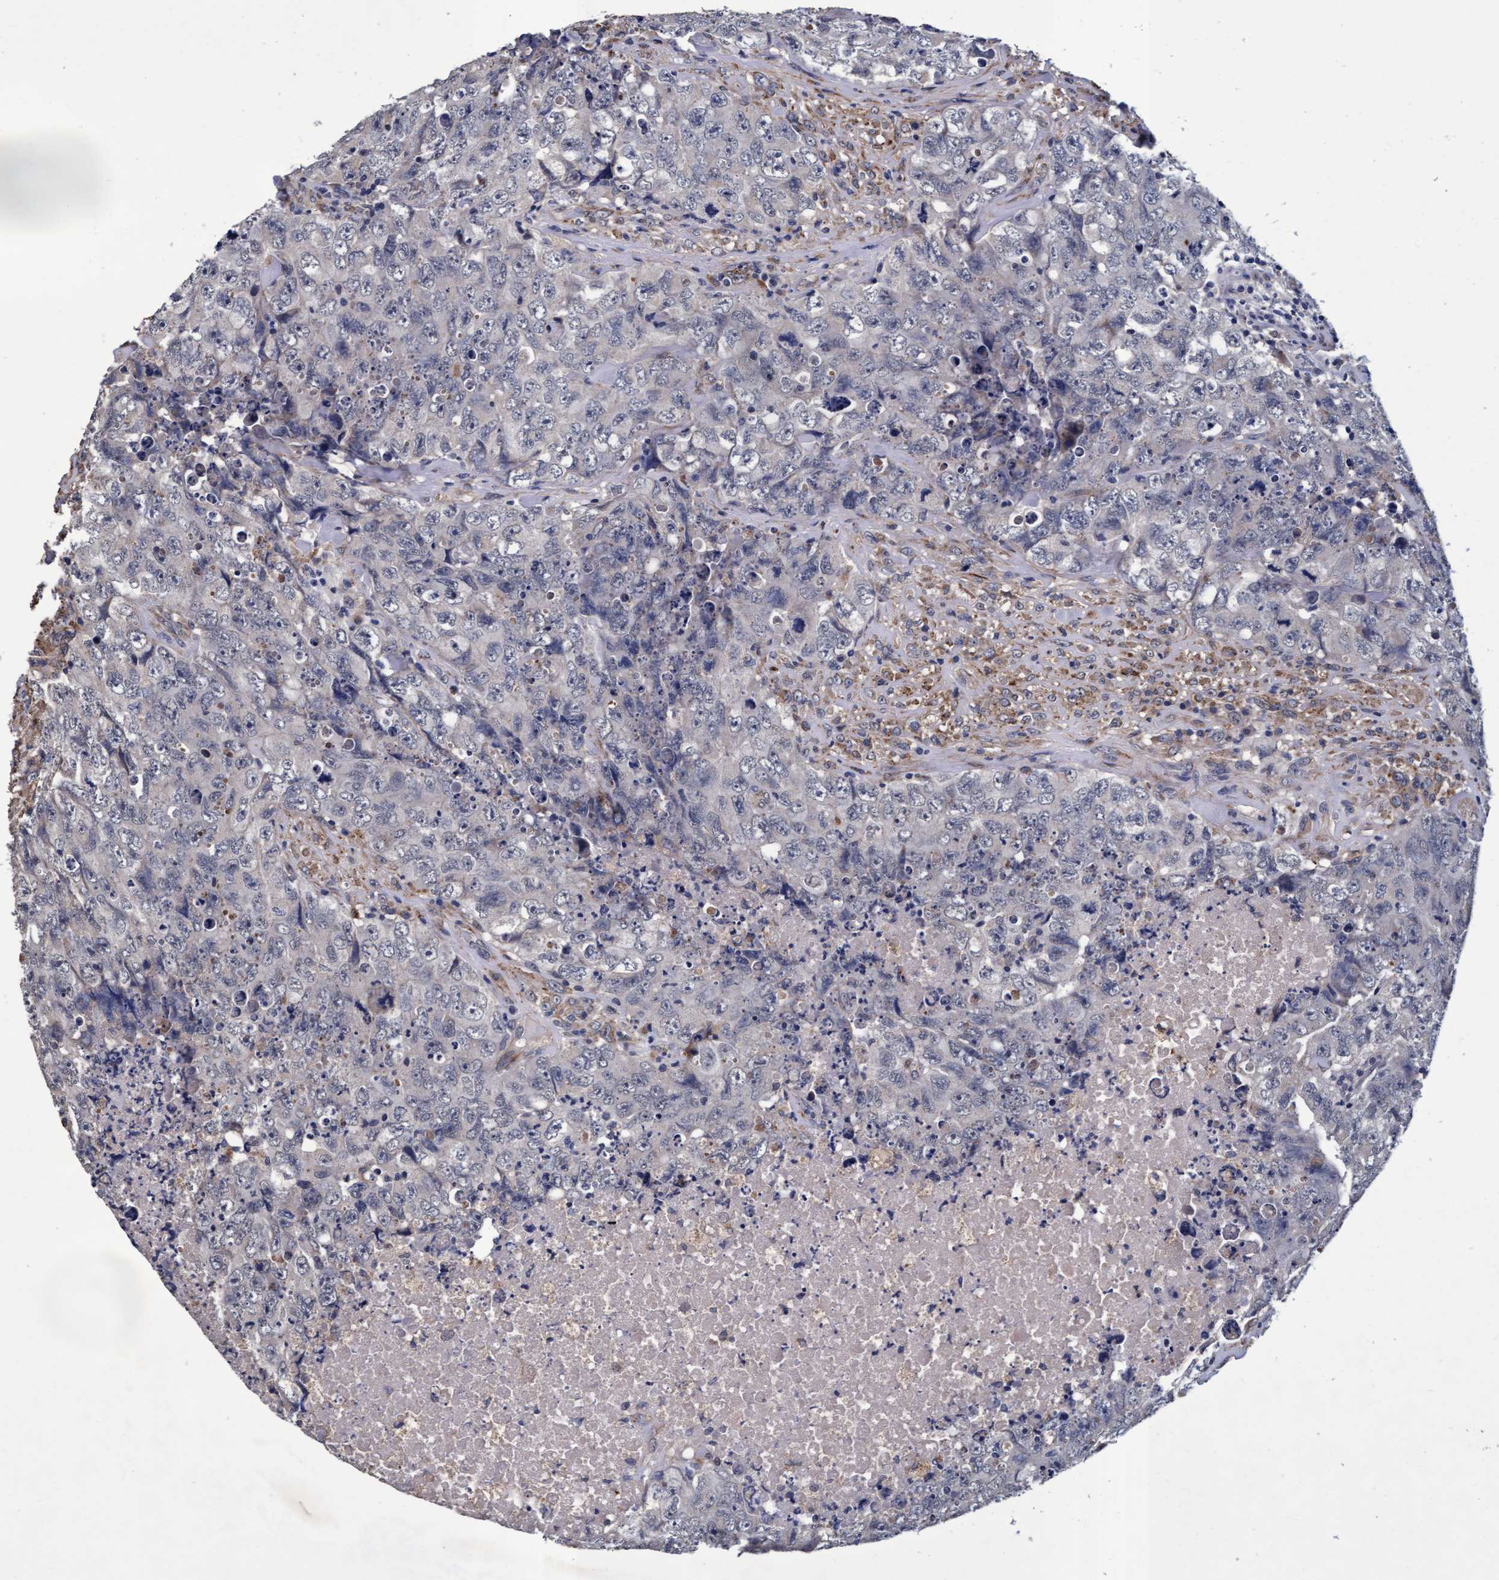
{"staining": {"intensity": "negative", "quantity": "none", "location": "none"}, "tissue": "testis cancer", "cell_type": "Tumor cells", "image_type": "cancer", "snomed": [{"axis": "morphology", "description": "Carcinoma, Embryonal, NOS"}, {"axis": "topography", "description": "Testis"}], "caption": "High power microscopy photomicrograph of an immunohistochemistry micrograph of testis cancer (embryonal carcinoma), revealing no significant positivity in tumor cells.", "gene": "CPQ", "patient": {"sex": "male", "age": 32}}